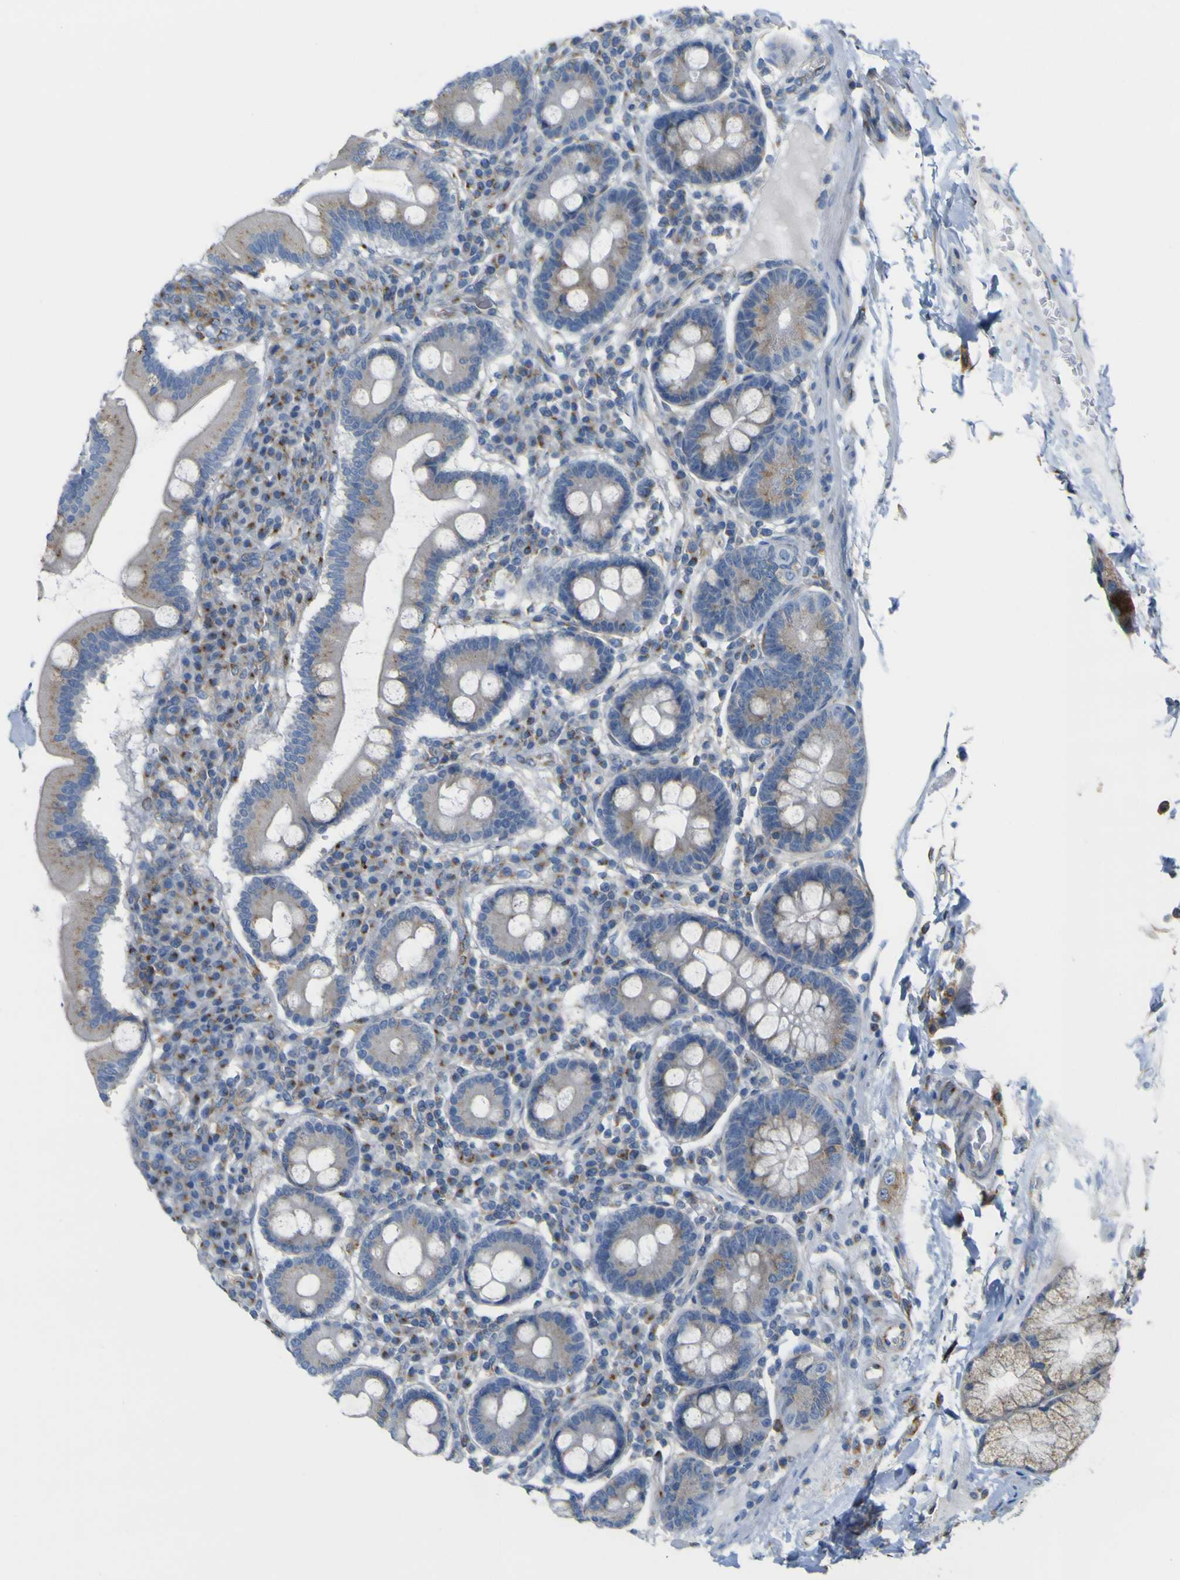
{"staining": {"intensity": "moderate", "quantity": "25%-75%", "location": "cytoplasmic/membranous"}, "tissue": "duodenum", "cell_type": "Glandular cells", "image_type": "normal", "snomed": [{"axis": "morphology", "description": "Normal tissue, NOS"}, {"axis": "topography", "description": "Duodenum"}], "caption": "The image shows staining of unremarkable duodenum, revealing moderate cytoplasmic/membranous protein staining (brown color) within glandular cells. (Brightfield microscopy of DAB IHC at high magnification).", "gene": "IGF2R", "patient": {"sex": "male", "age": 50}}